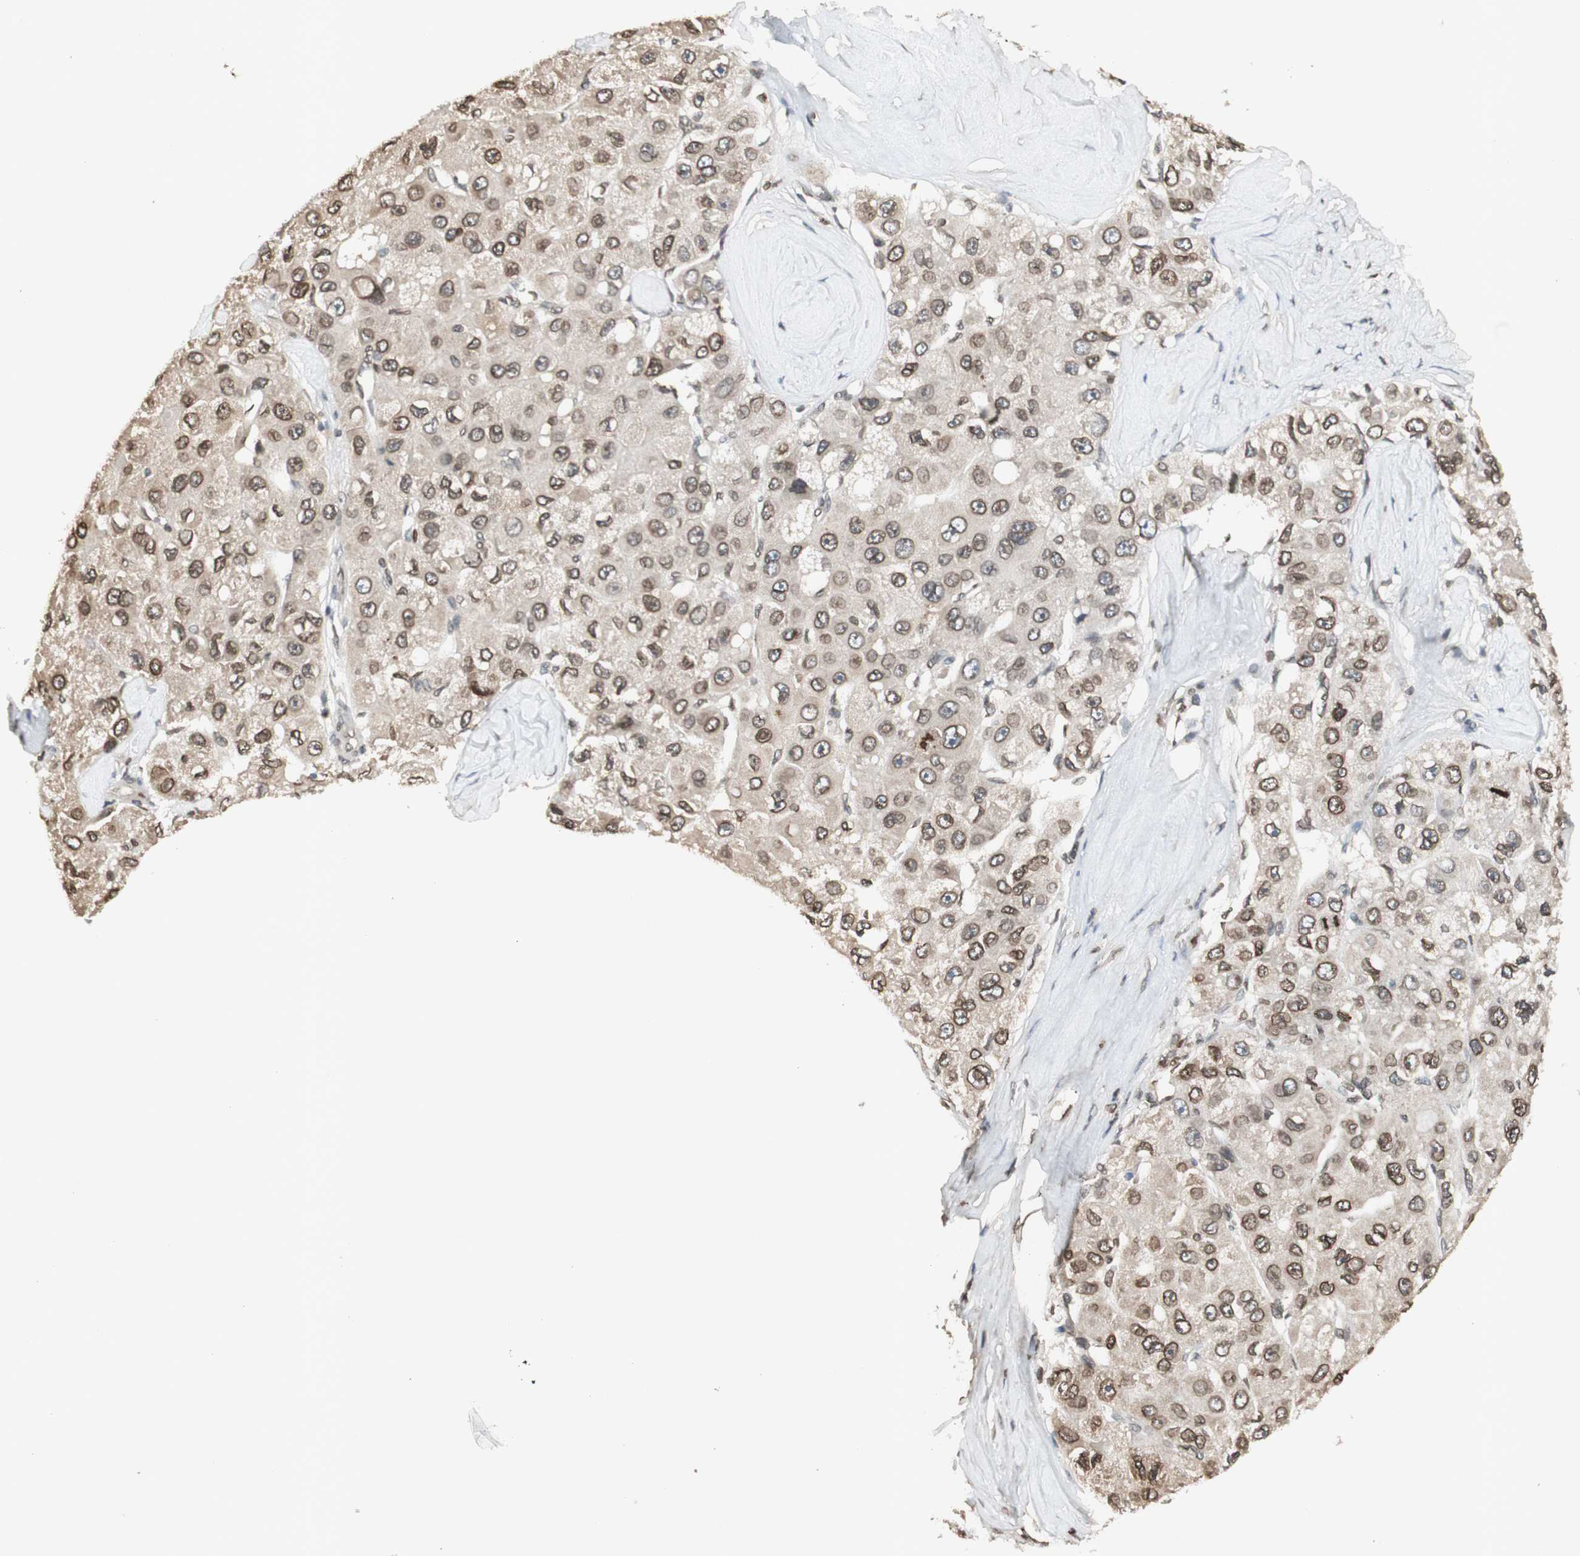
{"staining": {"intensity": "moderate", "quantity": ">75%", "location": "cytoplasmic/membranous,nuclear"}, "tissue": "liver cancer", "cell_type": "Tumor cells", "image_type": "cancer", "snomed": [{"axis": "morphology", "description": "Carcinoma, Hepatocellular, NOS"}, {"axis": "topography", "description": "Liver"}], "caption": "An immunohistochemistry (IHC) micrograph of tumor tissue is shown. Protein staining in brown labels moderate cytoplasmic/membranous and nuclear positivity in hepatocellular carcinoma (liver) within tumor cells.", "gene": "TMPO", "patient": {"sex": "male", "age": 80}}